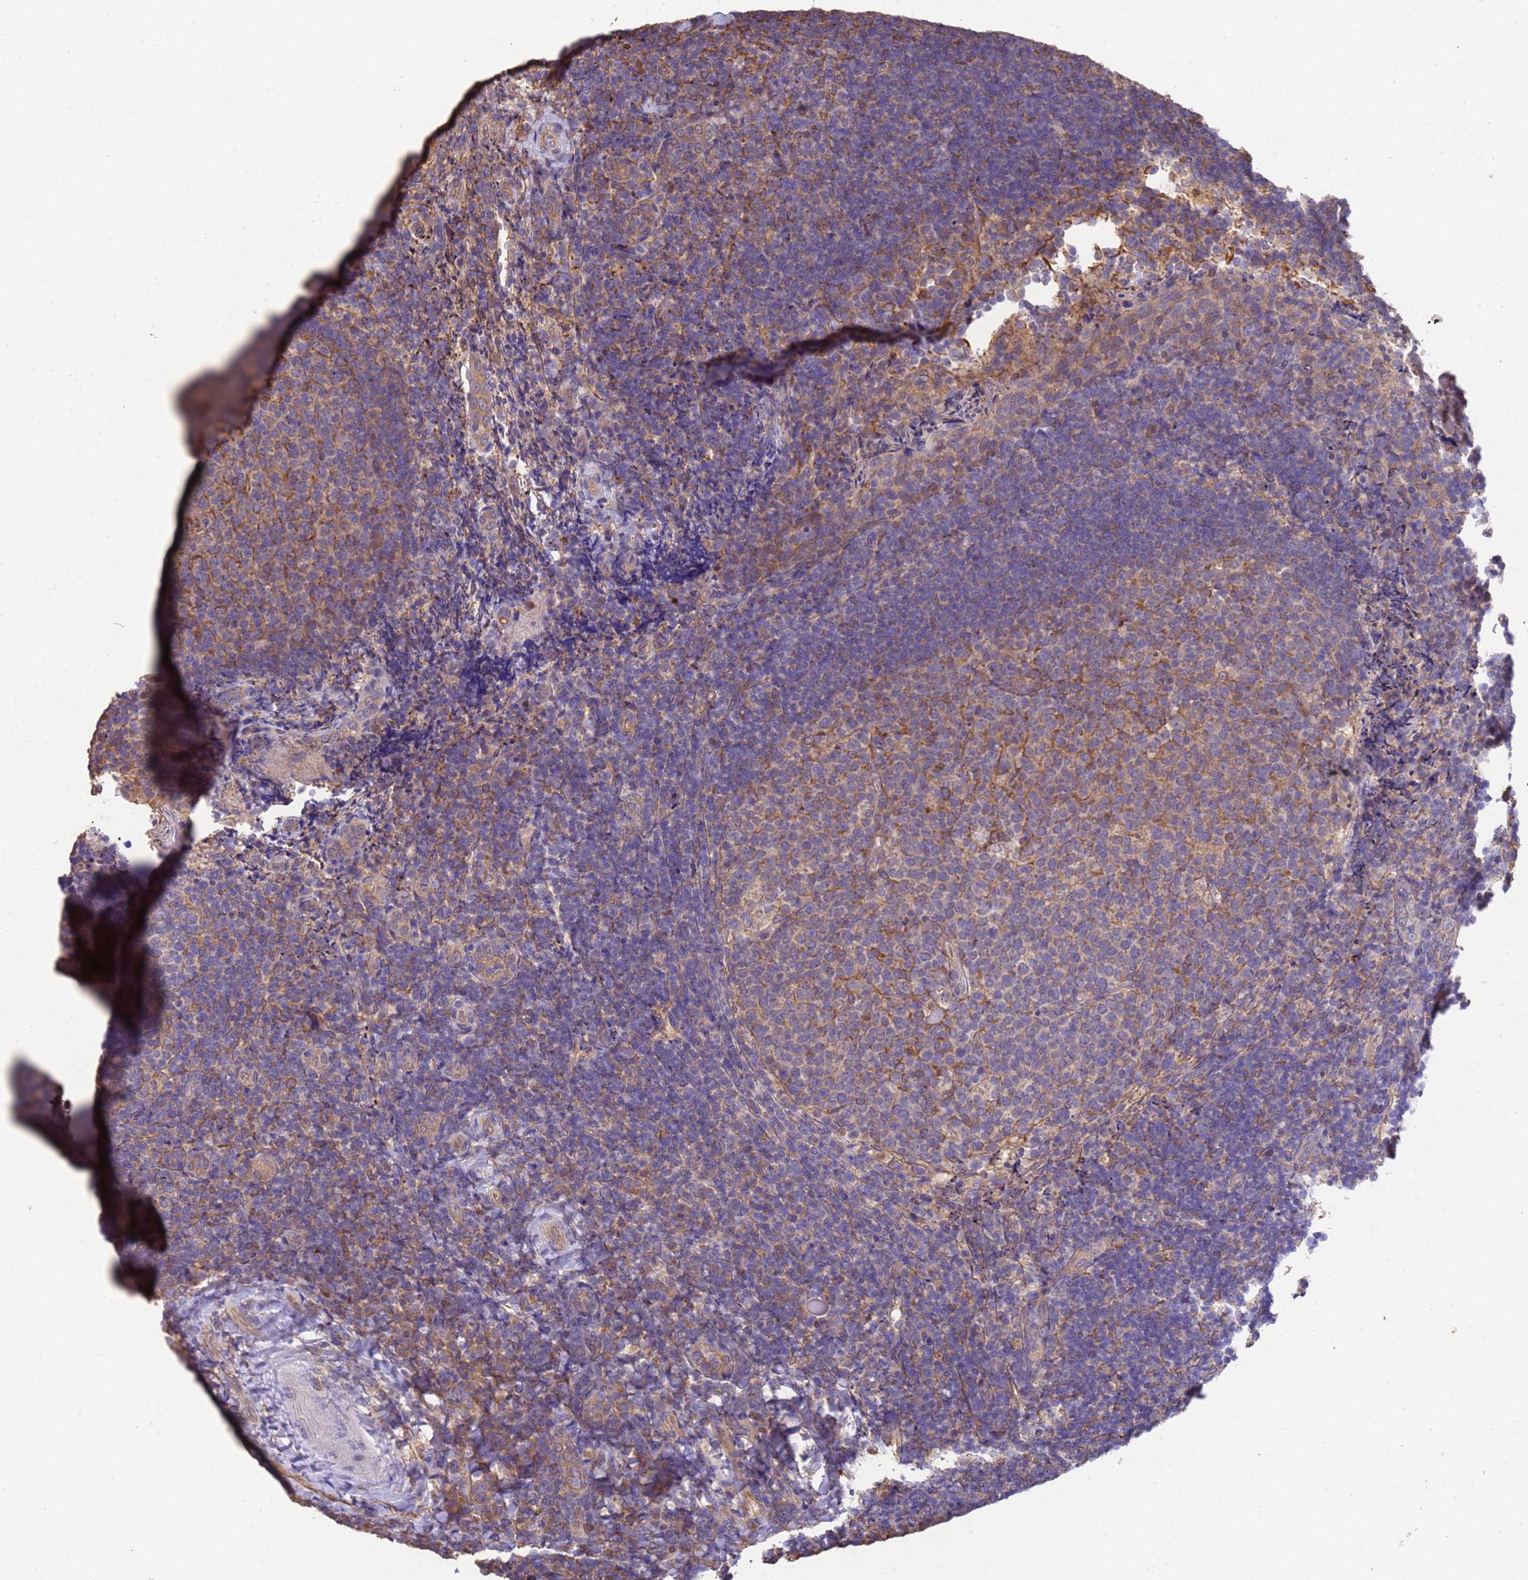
{"staining": {"intensity": "moderate", "quantity": "<25%", "location": "cytoplasmic/membranous"}, "tissue": "tonsil", "cell_type": "Germinal center cells", "image_type": "normal", "snomed": [{"axis": "morphology", "description": "Normal tissue, NOS"}, {"axis": "topography", "description": "Tonsil"}], "caption": "The histopathology image demonstrates staining of normal tonsil, revealing moderate cytoplasmic/membranous protein positivity (brown color) within germinal center cells. Nuclei are stained in blue.", "gene": "NPHP1", "patient": {"sex": "female", "age": 10}}